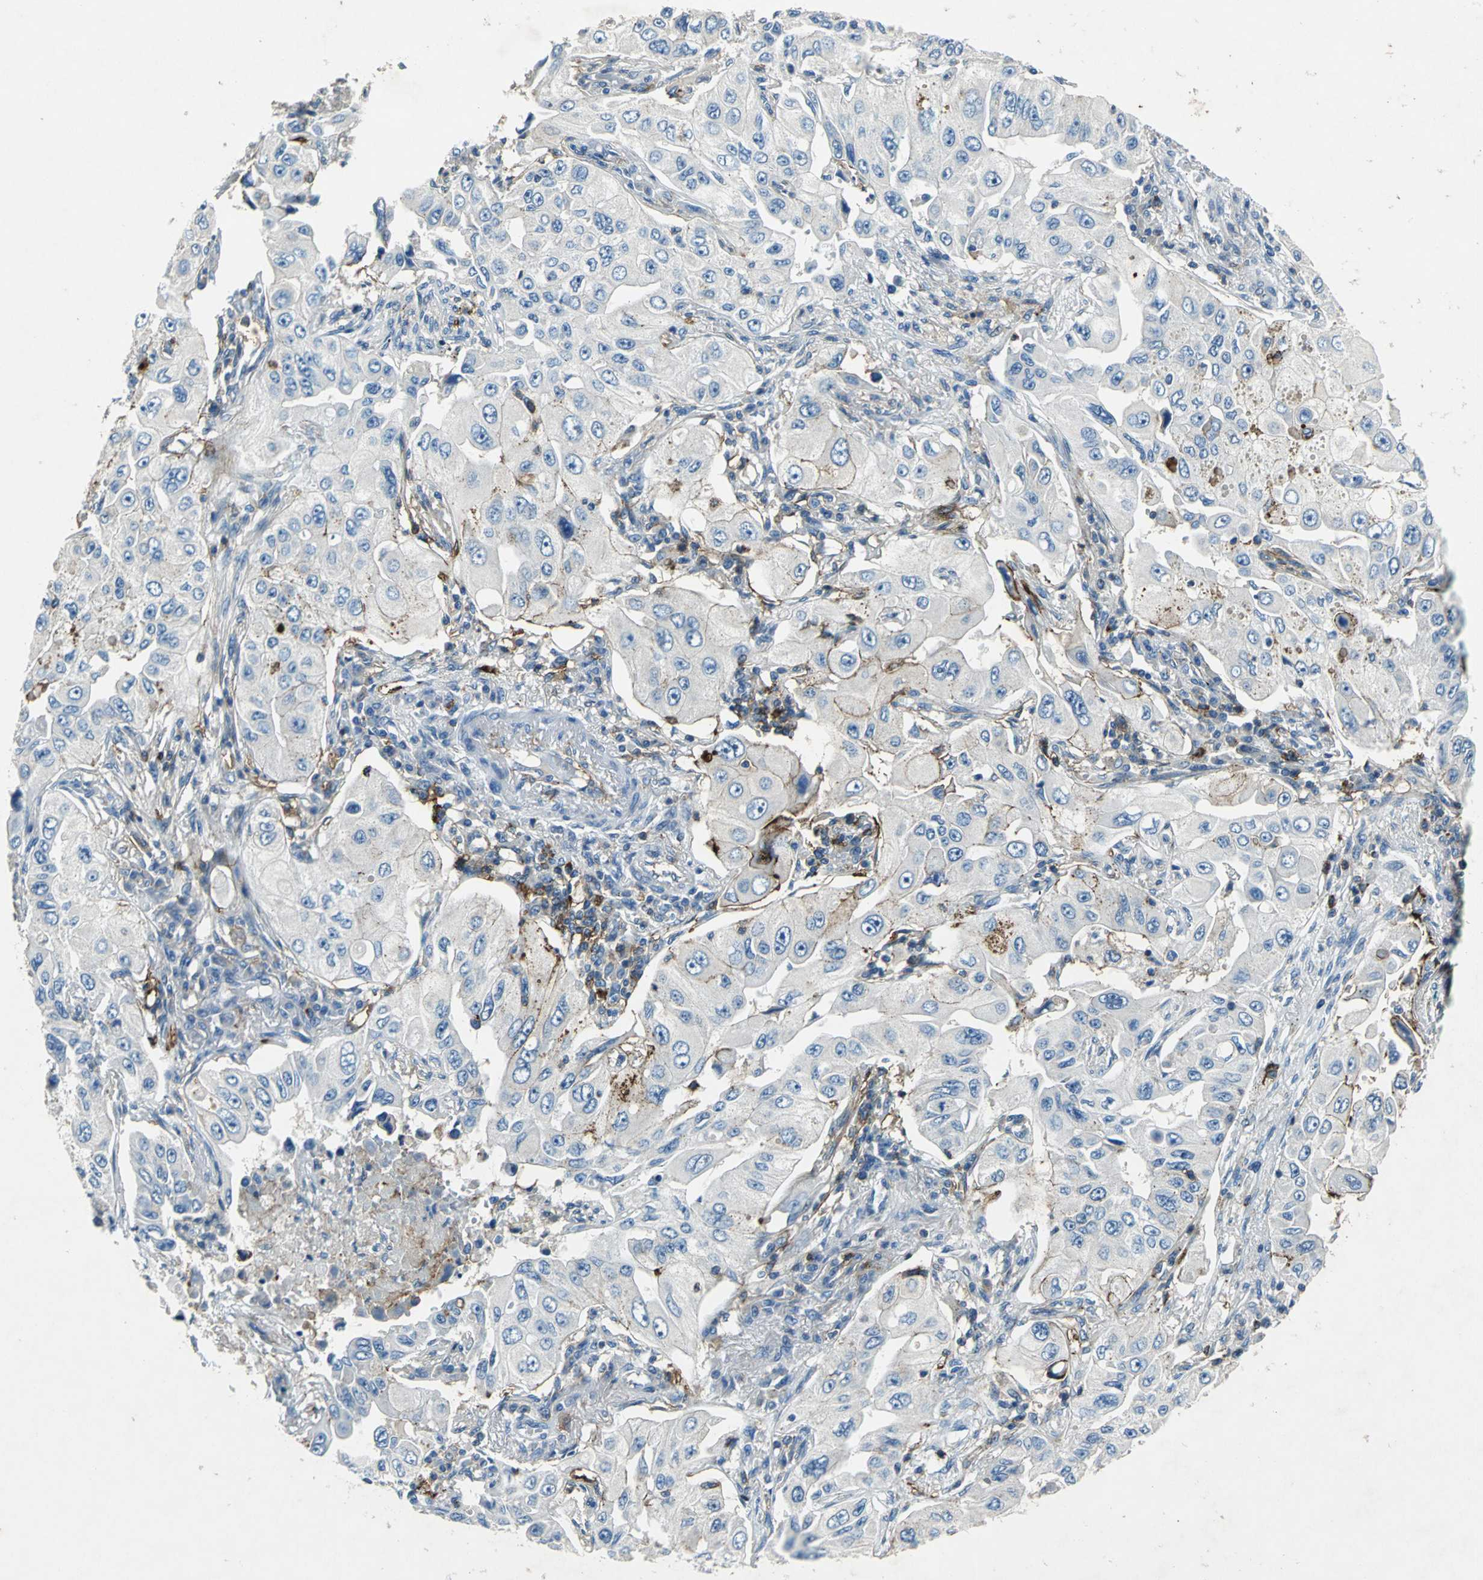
{"staining": {"intensity": "negative", "quantity": "none", "location": "none"}, "tissue": "lung cancer", "cell_type": "Tumor cells", "image_type": "cancer", "snomed": [{"axis": "morphology", "description": "Adenocarcinoma, NOS"}, {"axis": "topography", "description": "Lung"}], "caption": "Immunohistochemistry (IHC) histopathology image of neoplastic tissue: human adenocarcinoma (lung) stained with DAB reveals no significant protein positivity in tumor cells. Brightfield microscopy of immunohistochemistry stained with DAB (3,3'-diaminobenzidine) (brown) and hematoxylin (blue), captured at high magnification.", "gene": "RPS13", "patient": {"sex": "male", "age": 84}}